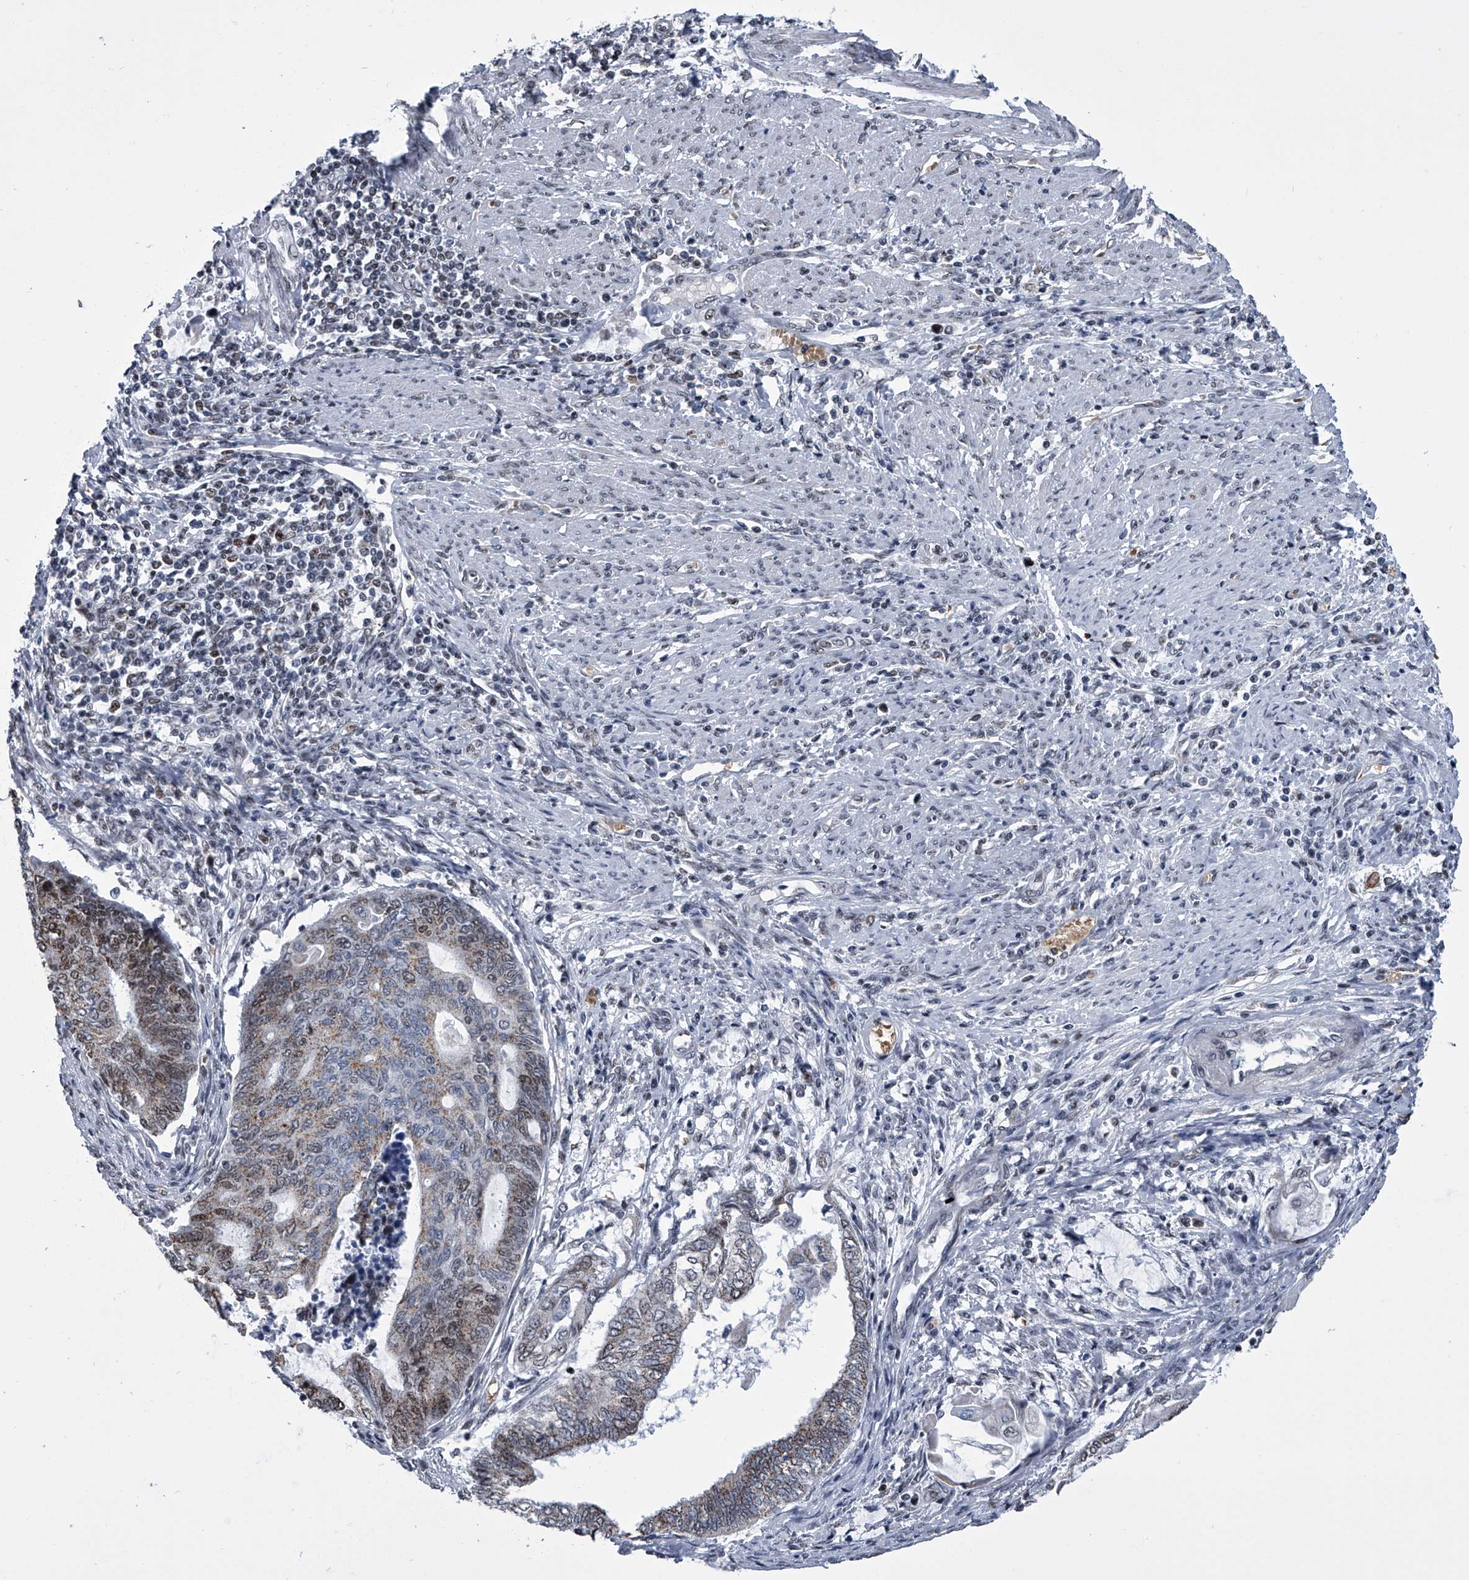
{"staining": {"intensity": "moderate", "quantity": "25%-75%", "location": "cytoplasmic/membranous,nuclear"}, "tissue": "endometrial cancer", "cell_type": "Tumor cells", "image_type": "cancer", "snomed": [{"axis": "morphology", "description": "Adenocarcinoma, NOS"}, {"axis": "topography", "description": "Uterus"}, {"axis": "topography", "description": "Endometrium"}], "caption": "This micrograph demonstrates endometrial cancer stained with IHC to label a protein in brown. The cytoplasmic/membranous and nuclear of tumor cells show moderate positivity for the protein. Nuclei are counter-stained blue.", "gene": "SIM2", "patient": {"sex": "female", "age": 70}}